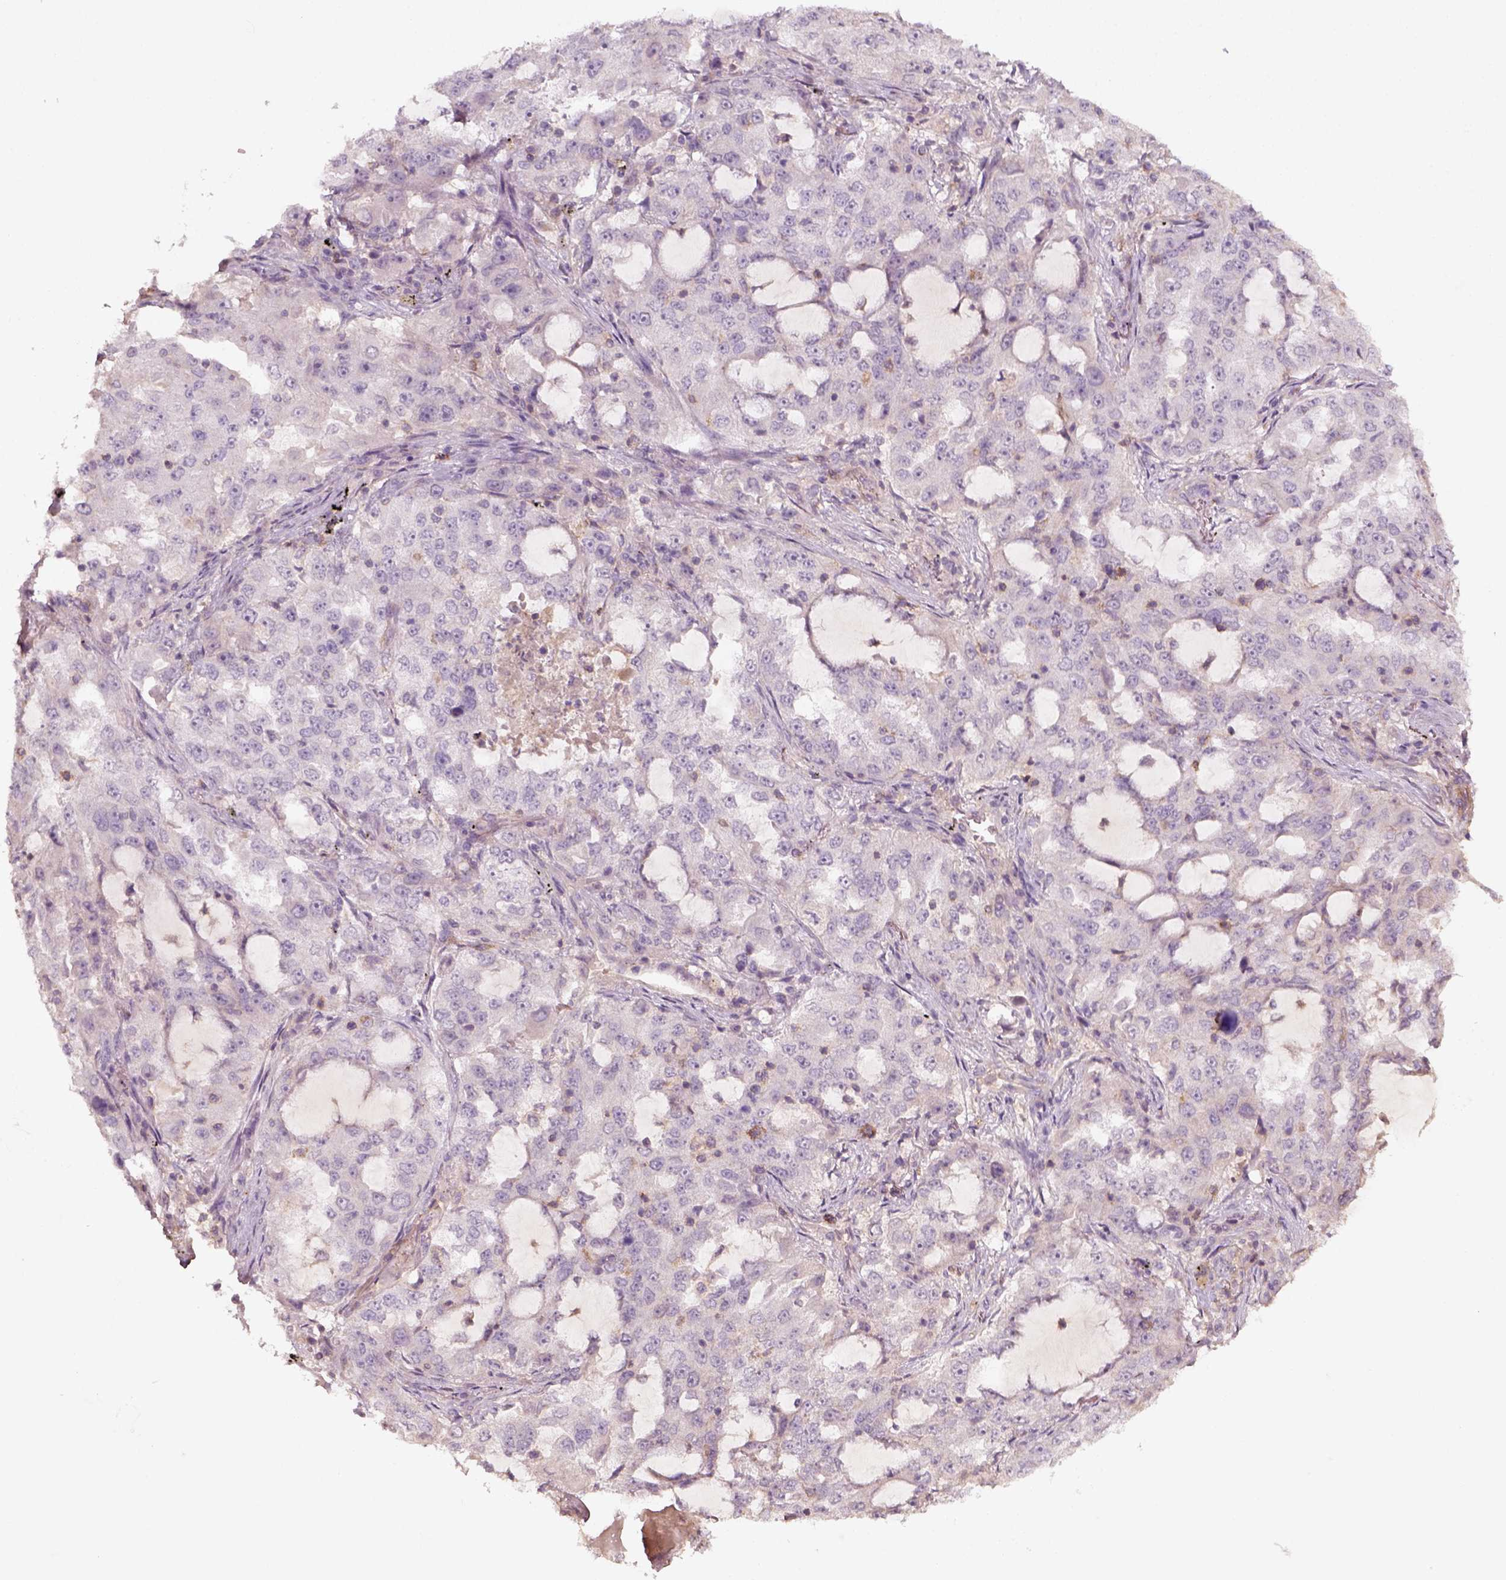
{"staining": {"intensity": "negative", "quantity": "none", "location": "none"}, "tissue": "lung cancer", "cell_type": "Tumor cells", "image_type": "cancer", "snomed": [{"axis": "morphology", "description": "Adenocarcinoma, NOS"}, {"axis": "topography", "description": "Lung"}], "caption": "An IHC photomicrograph of adenocarcinoma (lung) is shown. There is no staining in tumor cells of adenocarcinoma (lung).", "gene": "AQP9", "patient": {"sex": "female", "age": 61}}